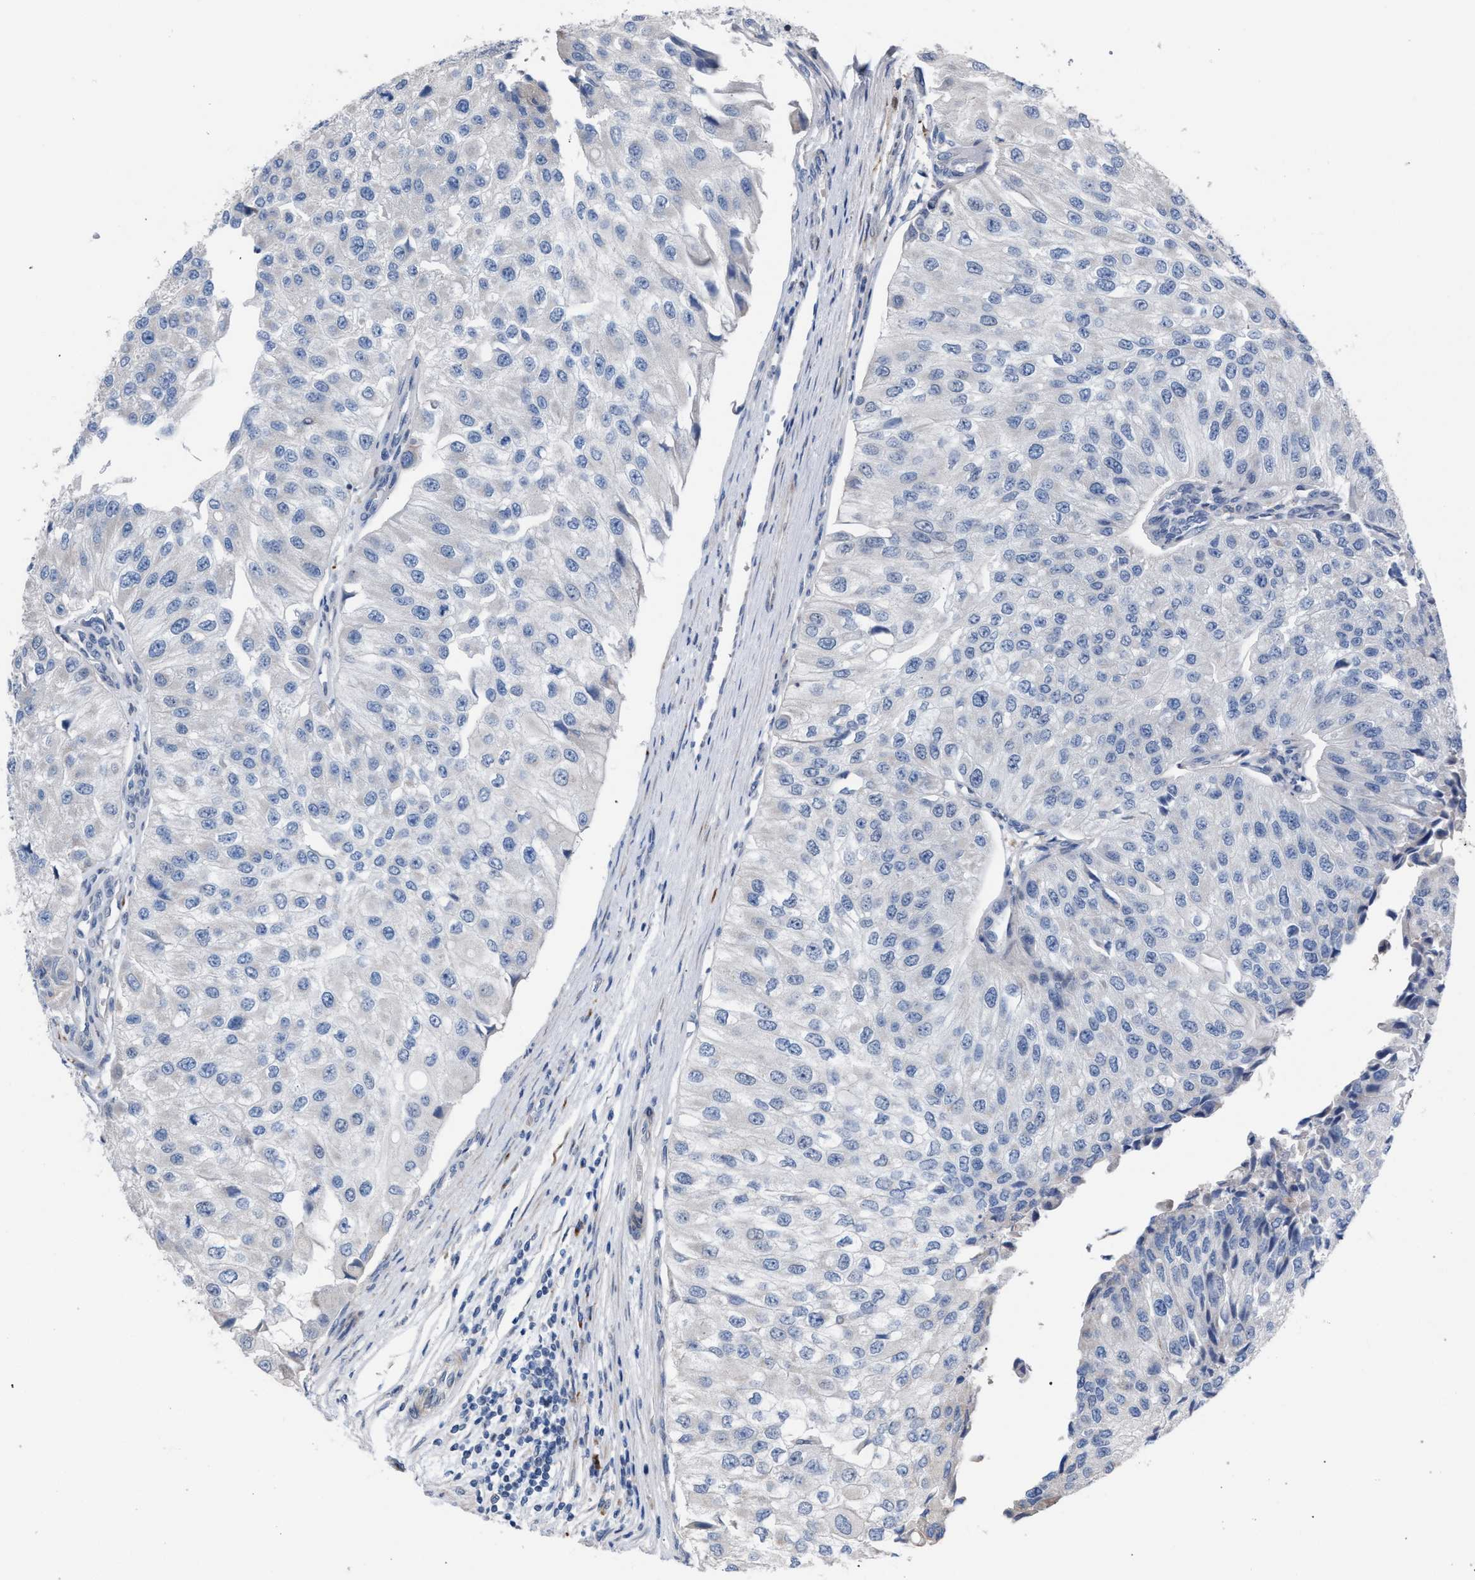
{"staining": {"intensity": "negative", "quantity": "none", "location": "none"}, "tissue": "urothelial cancer", "cell_type": "Tumor cells", "image_type": "cancer", "snomed": [{"axis": "morphology", "description": "Urothelial carcinoma, High grade"}, {"axis": "topography", "description": "Kidney"}, {"axis": "topography", "description": "Urinary bladder"}], "caption": "Tumor cells are negative for protein expression in human urothelial cancer.", "gene": "RNF135", "patient": {"sex": "male", "age": 77}}